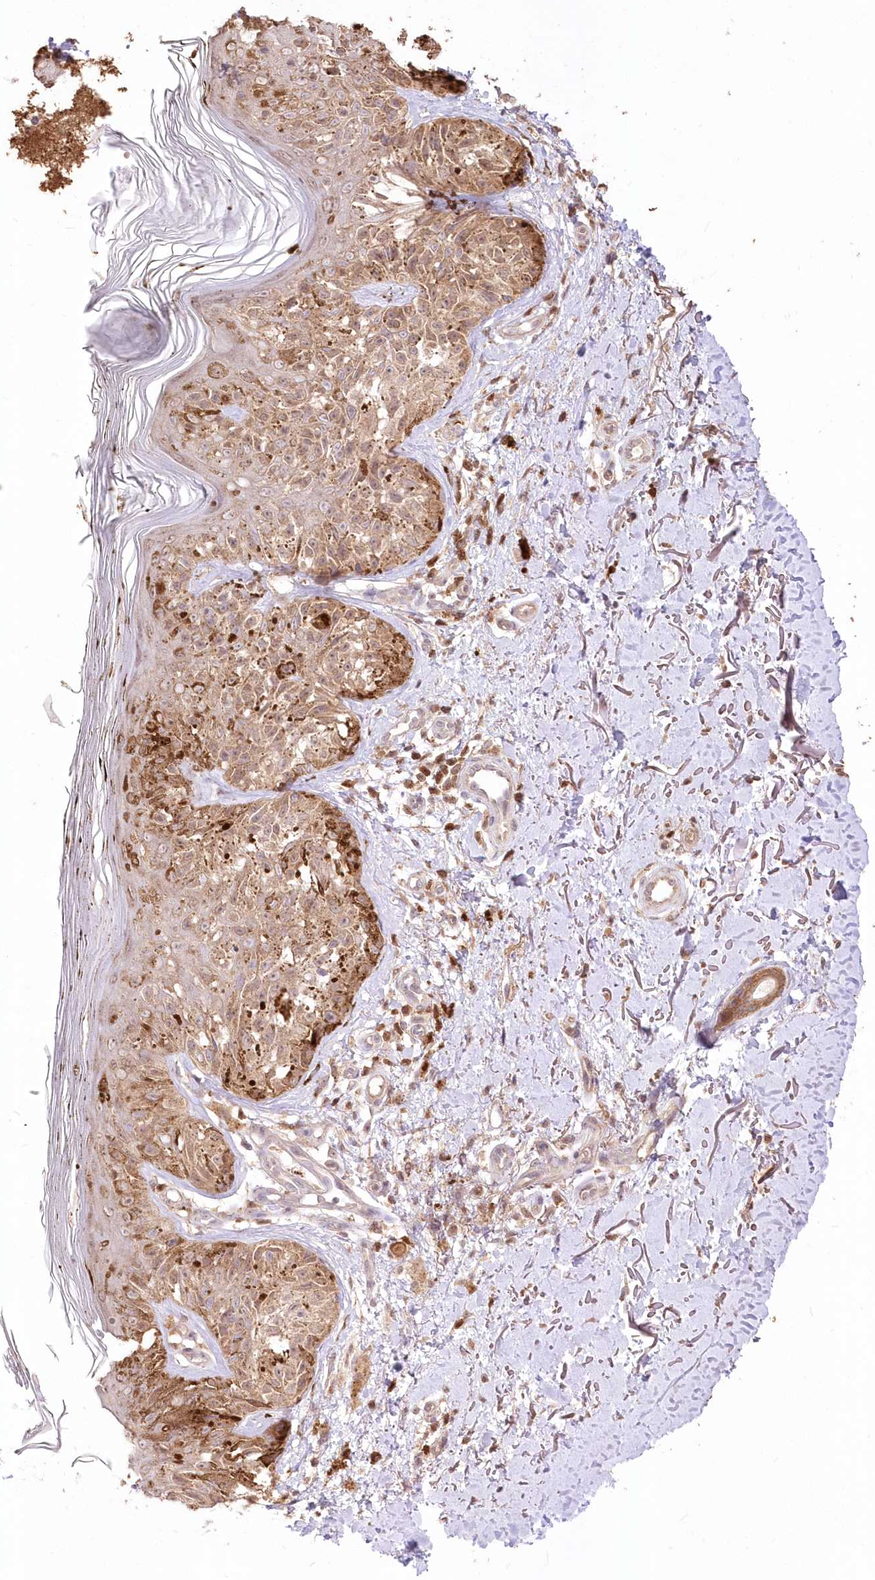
{"staining": {"intensity": "moderate", "quantity": ">75%", "location": "cytoplasmic/membranous"}, "tissue": "melanoma", "cell_type": "Tumor cells", "image_type": "cancer", "snomed": [{"axis": "morphology", "description": "Malignant melanoma, NOS"}, {"axis": "topography", "description": "Skin"}], "caption": "Immunohistochemistry (IHC) staining of malignant melanoma, which reveals medium levels of moderate cytoplasmic/membranous positivity in about >75% of tumor cells indicating moderate cytoplasmic/membranous protein positivity. The staining was performed using DAB (3,3'-diaminobenzidine) (brown) for protein detection and nuclei were counterstained in hematoxylin (blue).", "gene": "STK17B", "patient": {"sex": "female", "age": 50}}